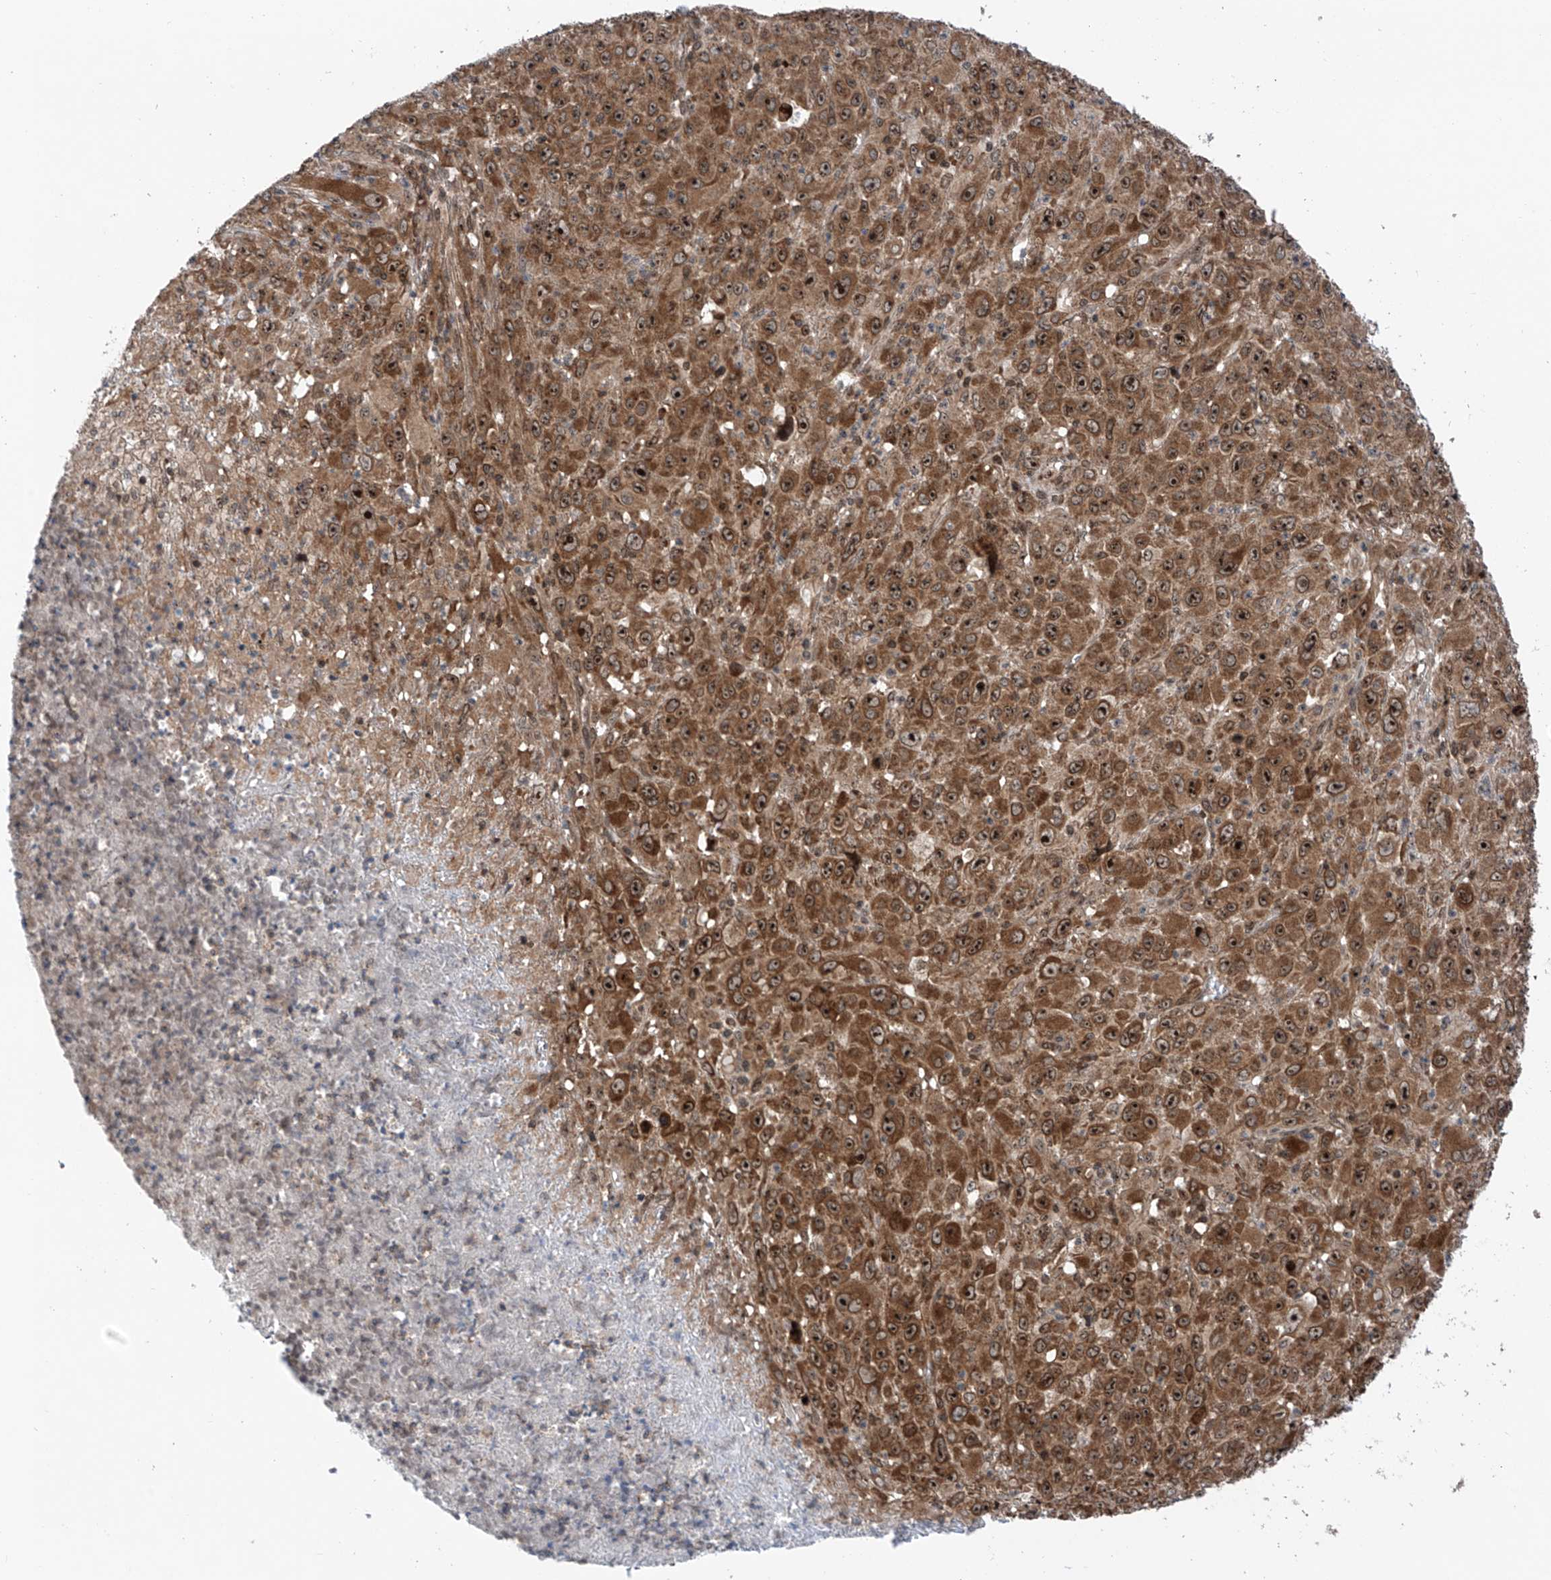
{"staining": {"intensity": "moderate", "quantity": ">75%", "location": "cytoplasmic/membranous,nuclear"}, "tissue": "melanoma", "cell_type": "Tumor cells", "image_type": "cancer", "snomed": [{"axis": "morphology", "description": "Malignant melanoma, Metastatic site"}, {"axis": "topography", "description": "Skin"}], "caption": "The immunohistochemical stain shows moderate cytoplasmic/membranous and nuclear positivity in tumor cells of melanoma tissue.", "gene": "C1orf131", "patient": {"sex": "female", "age": 56}}